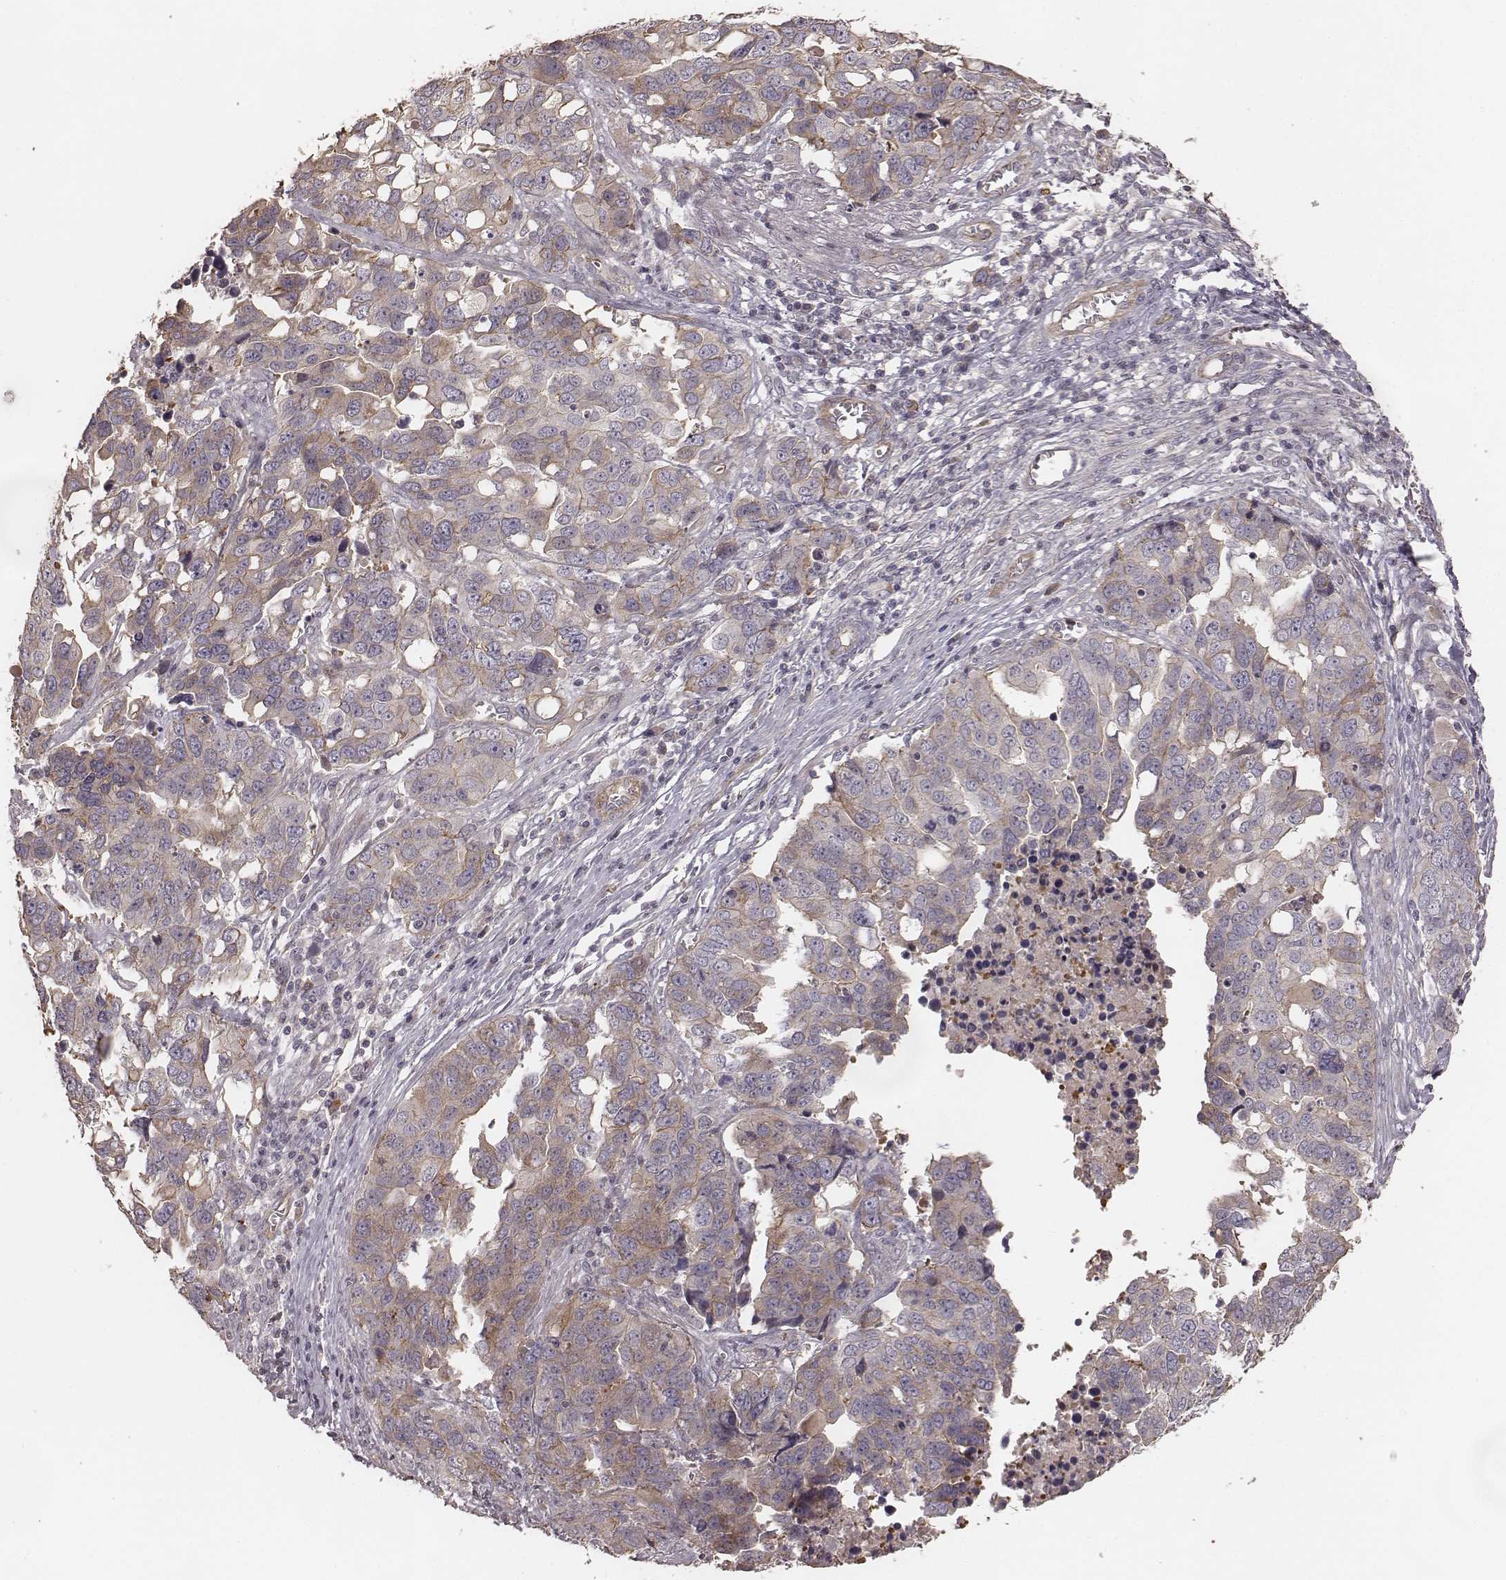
{"staining": {"intensity": "weak", "quantity": ">75%", "location": "cytoplasmic/membranous"}, "tissue": "ovarian cancer", "cell_type": "Tumor cells", "image_type": "cancer", "snomed": [{"axis": "morphology", "description": "Carcinoma, endometroid"}, {"axis": "topography", "description": "Ovary"}], "caption": "This photomicrograph reveals immunohistochemistry staining of human endometroid carcinoma (ovarian), with low weak cytoplasmic/membranous positivity in about >75% of tumor cells.", "gene": "OTOGL", "patient": {"sex": "female", "age": 78}}